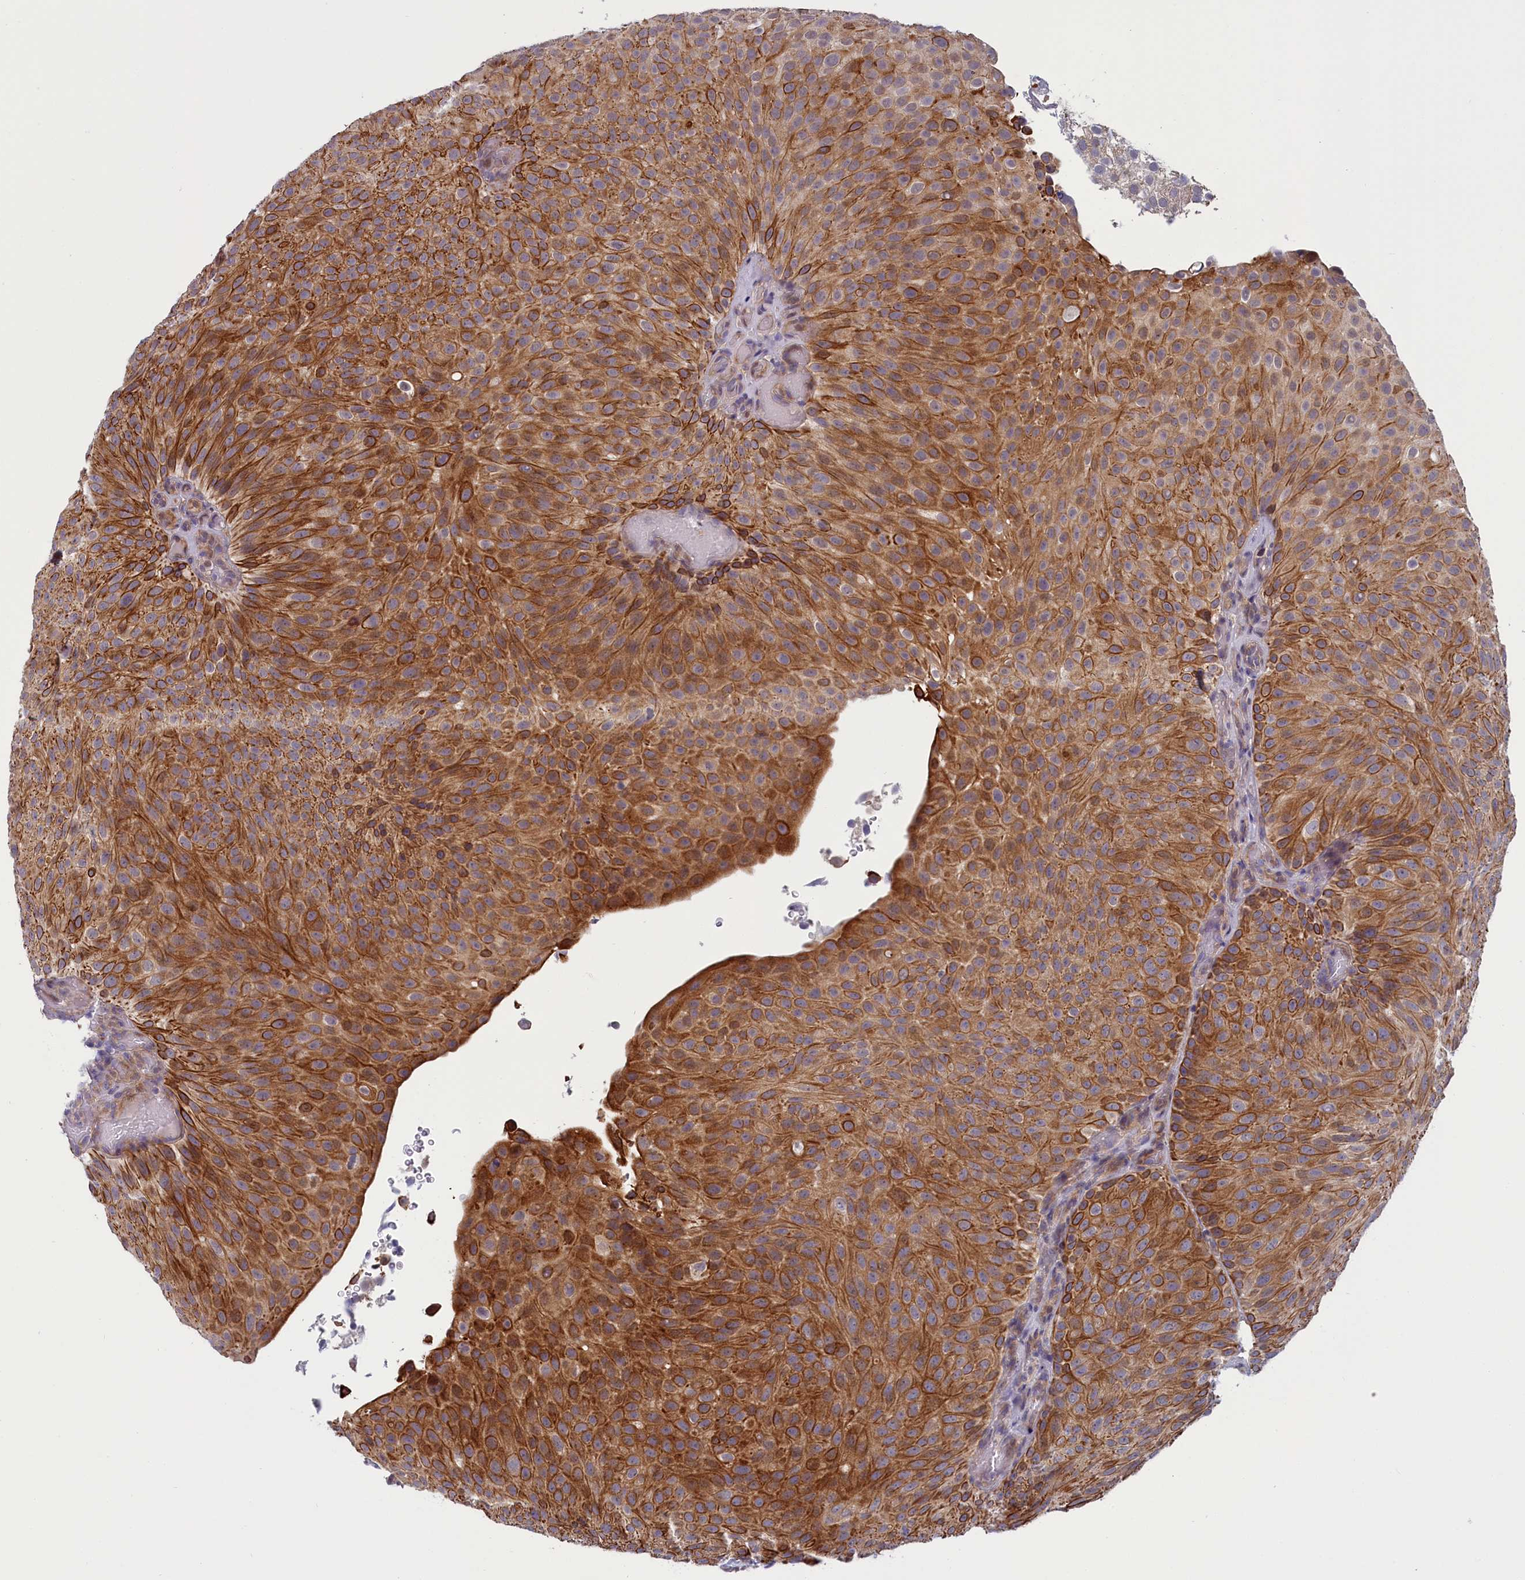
{"staining": {"intensity": "strong", "quantity": ">75%", "location": "cytoplasmic/membranous"}, "tissue": "urothelial cancer", "cell_type": "Tumor cells", "image_type": "cancer", "snomed": [{"axis": "morphology", "description": "Urothelial carcinoma, Low grade"}, {"axis": "topography", "description": "Urinary bladder"}], "caption": "Strong cytoplasmic/membranous protein expression is seen in about >75% of tumor cells in urothelial carcinoma (low-grade).", "gene": "ANKRD39", "patient": {"sex": "male", "age": 78}}